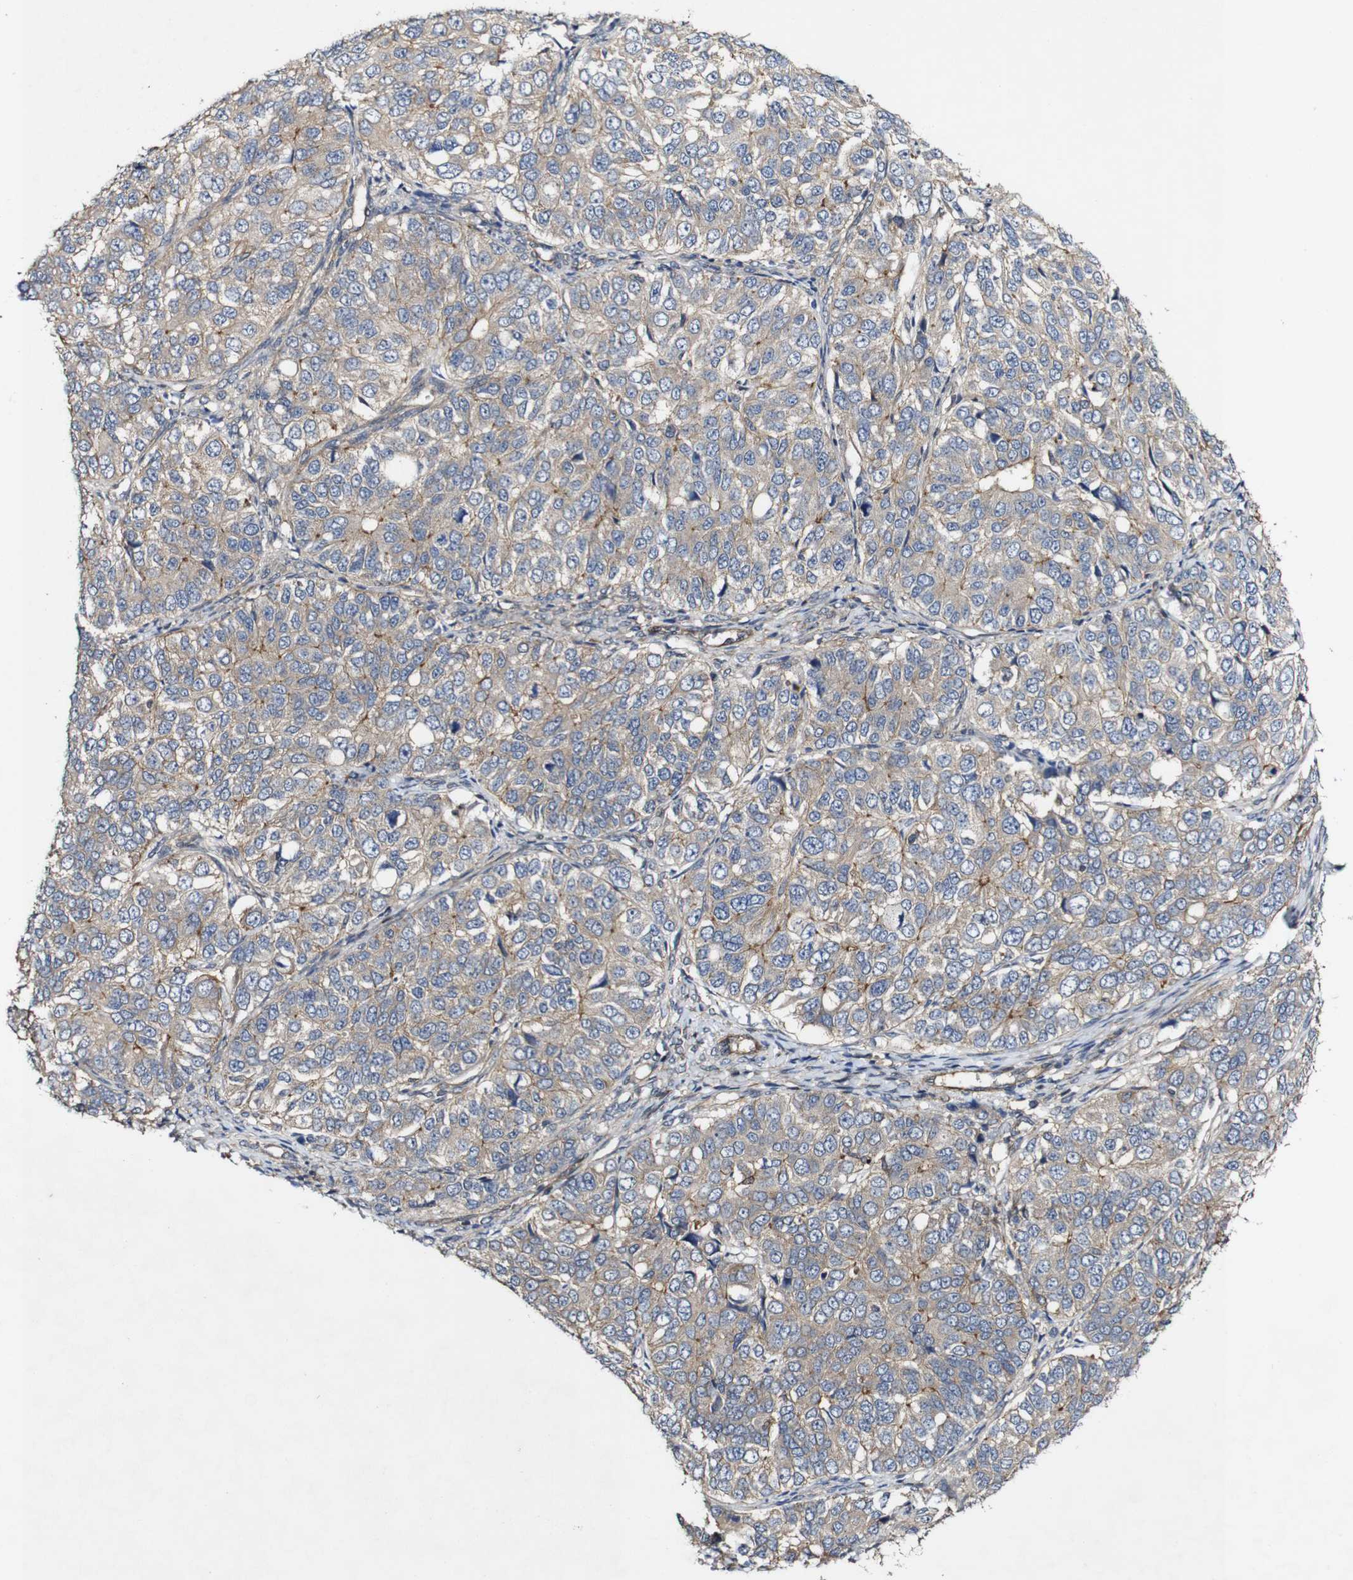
{"staining": {"intensity": "weak", "quantity": ">75%", "location": "cytoplasmic/membranous"}, "tissue": "ovarian cancer", "cell_type": "Tumor cells", "image_type": "cancer", "snomed": [{"axis": "morphology", "description": "Carcinoma, endometroid"}, {"axis": "topography", "description": "Ovary"}], "caption": "A brown stain labels weak cytoplasmic/membranous staining of a protein in endometroid carcinoma (ovarian) tumor cells. The staining was performed using DAB to visualize the protein expression in brown, while the nuclei were stained in blue with hematoxylin (Magnification: 20x).", "gene": "GSDME", "patient": {"sex": "female", "age": 51}}